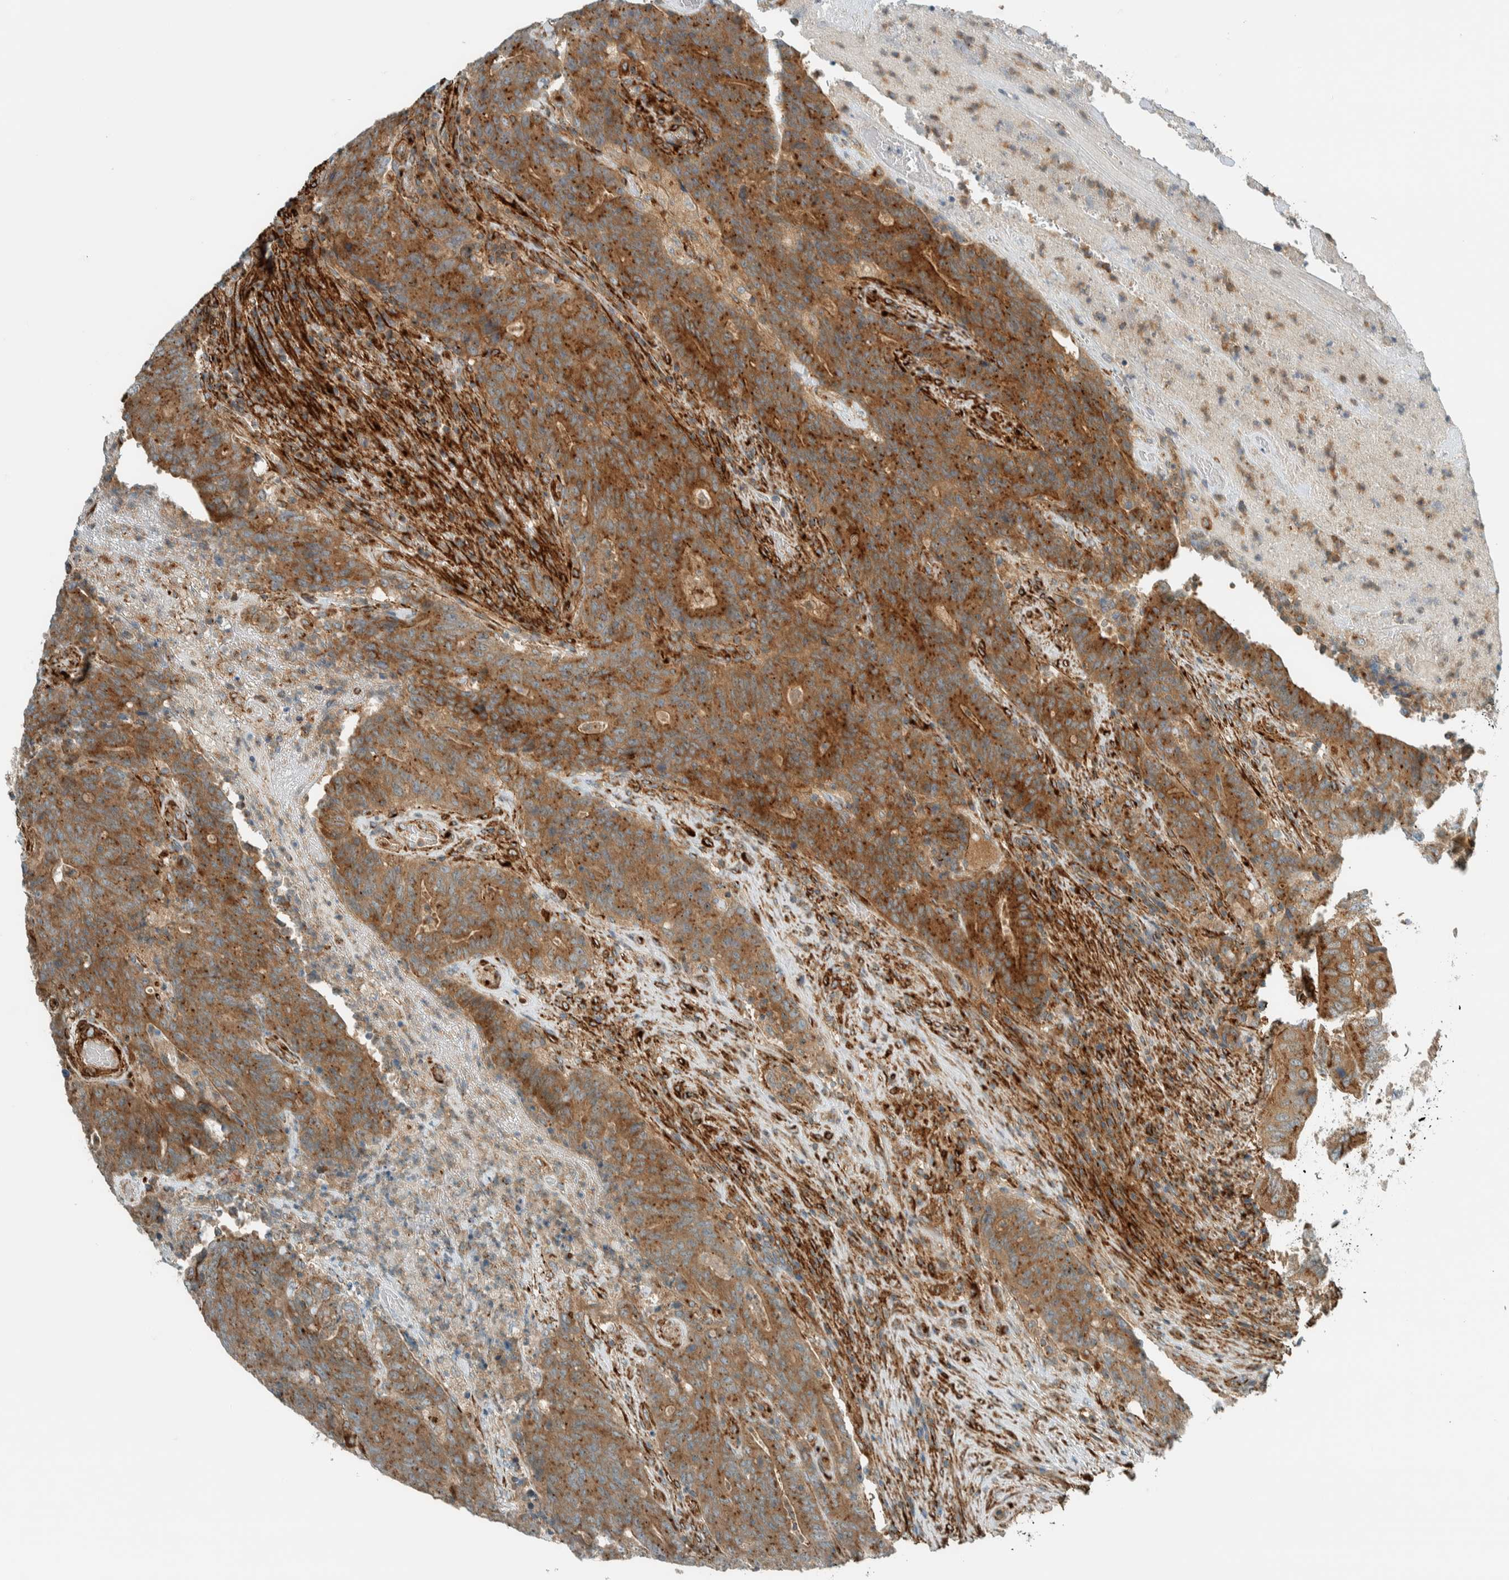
{"staining": {"intensity": "moderate", "quantity": ">75%", "location": "cytoplasmic/membranous"}, "tissue": "colorectal cancer", "cell_type": "Tumor cells", "image_type": "cancer", "snomed": [{"axis": "morphology", "description": "Normal tissue, NOS"}, {"axis": "morphology", "description": "Adenocarcinoma, NOS"}, {"axis": "topography", "description": "Colon"}], "caption": "This is a micrograph of immunohistochemistry staining of colorectal cancer, which shows moderate staining in the cytoplasmic/membranous of tumor cells.", "gene": "EXOC7", "patient": {"sex": "female", "age": 75}}